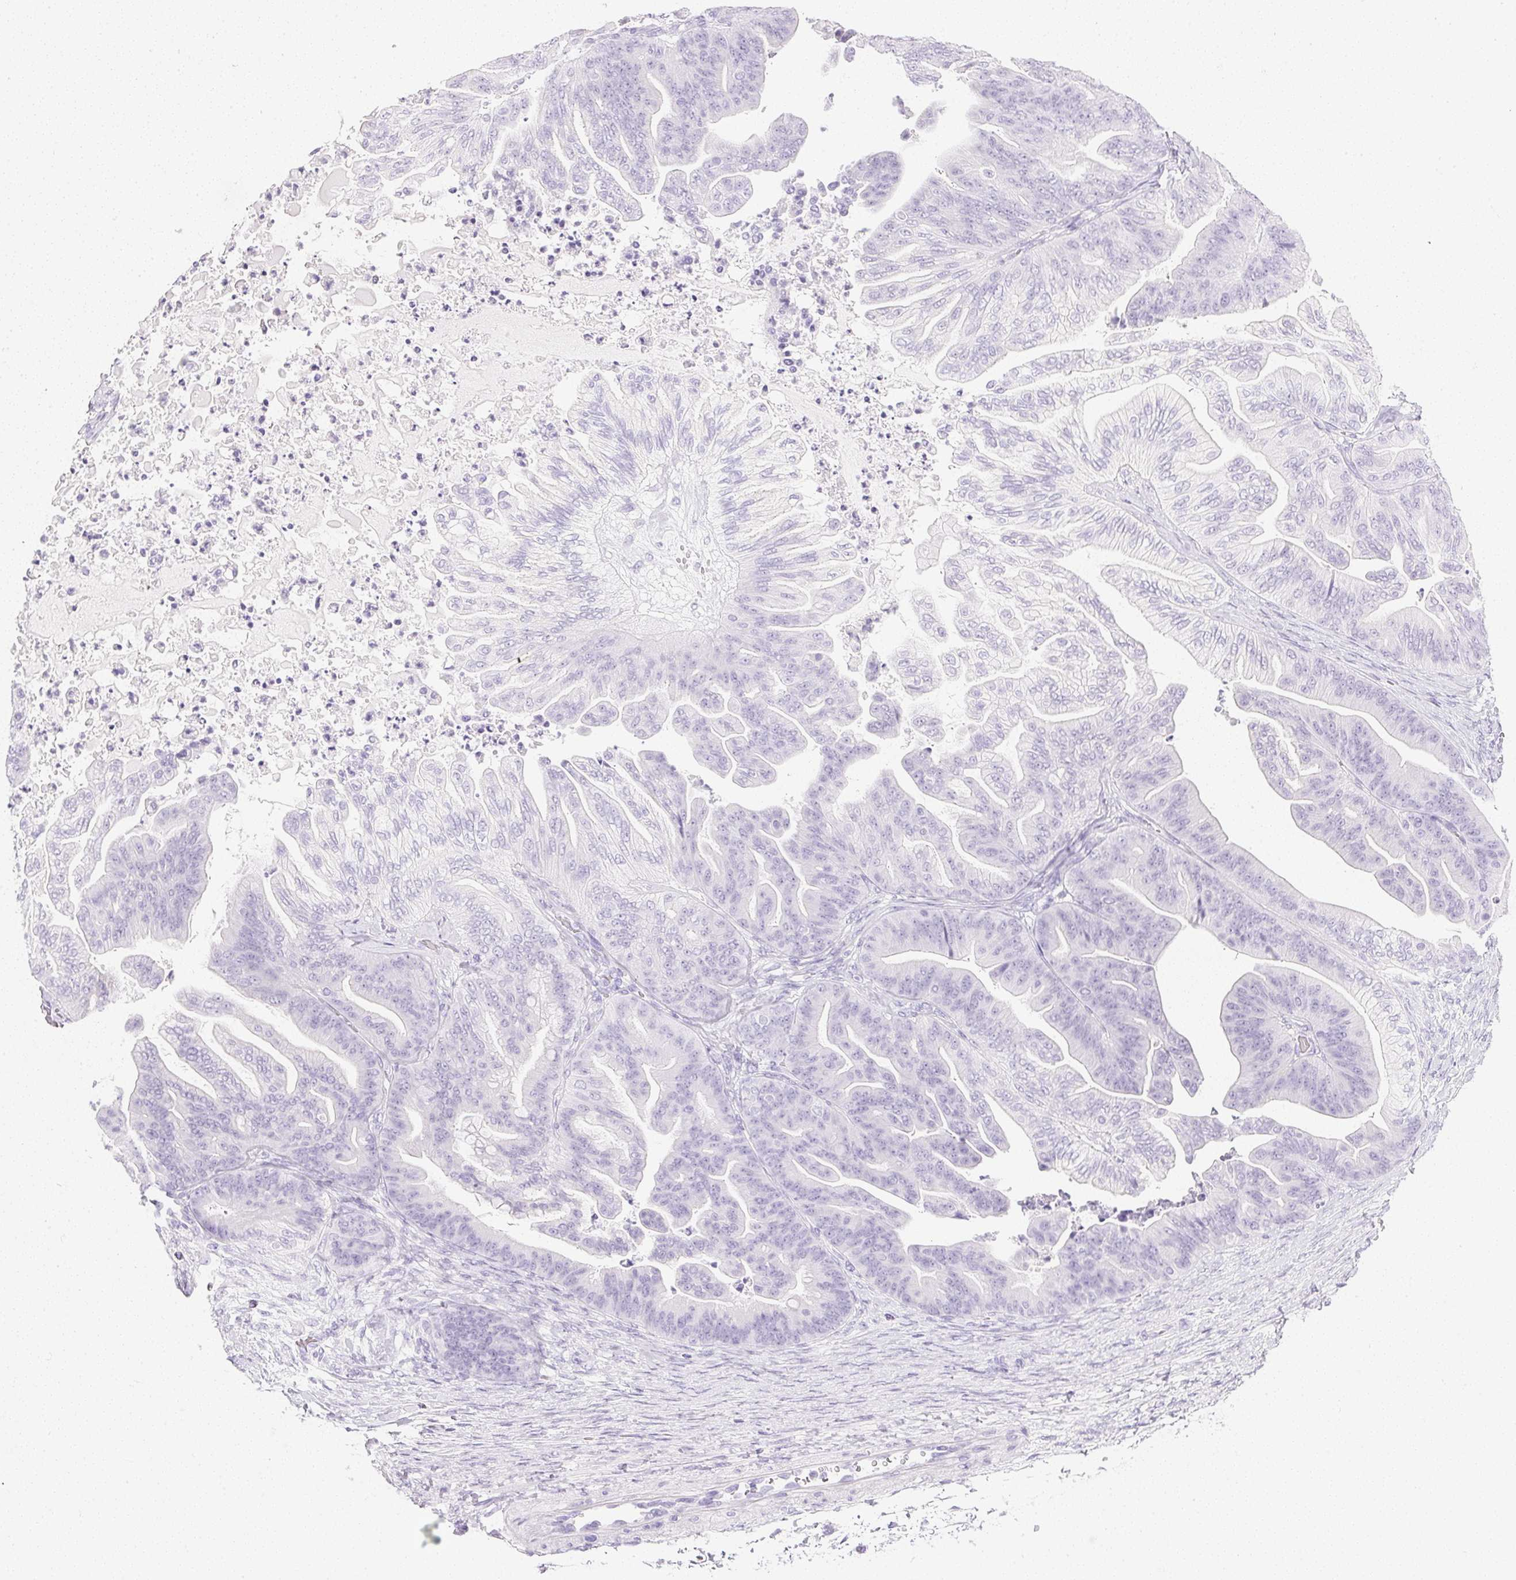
{"staining": {"intensity": "negative", "quantity": "none", "location": "none"}, "tissue": "ovarian cancer", "cell_type": "Tumor cells", "image_type": "cancer", "snomed": [{"axis": "morphology", "description": "Cystadenocarcinoma, mucinous, NOS"}, {"axis": "topography", "description": "Ovary"}], "caption": "IHC photomicrograph of neoplastic tissue: ovarian cancer stained with DAB reveals no significant protein positivity in tumor cells. (DAB (3,3'-diaminobenzidine) IHC, high magnification).", "gene": "CPB1", "patient": {"sex": "female", "age": 67}}